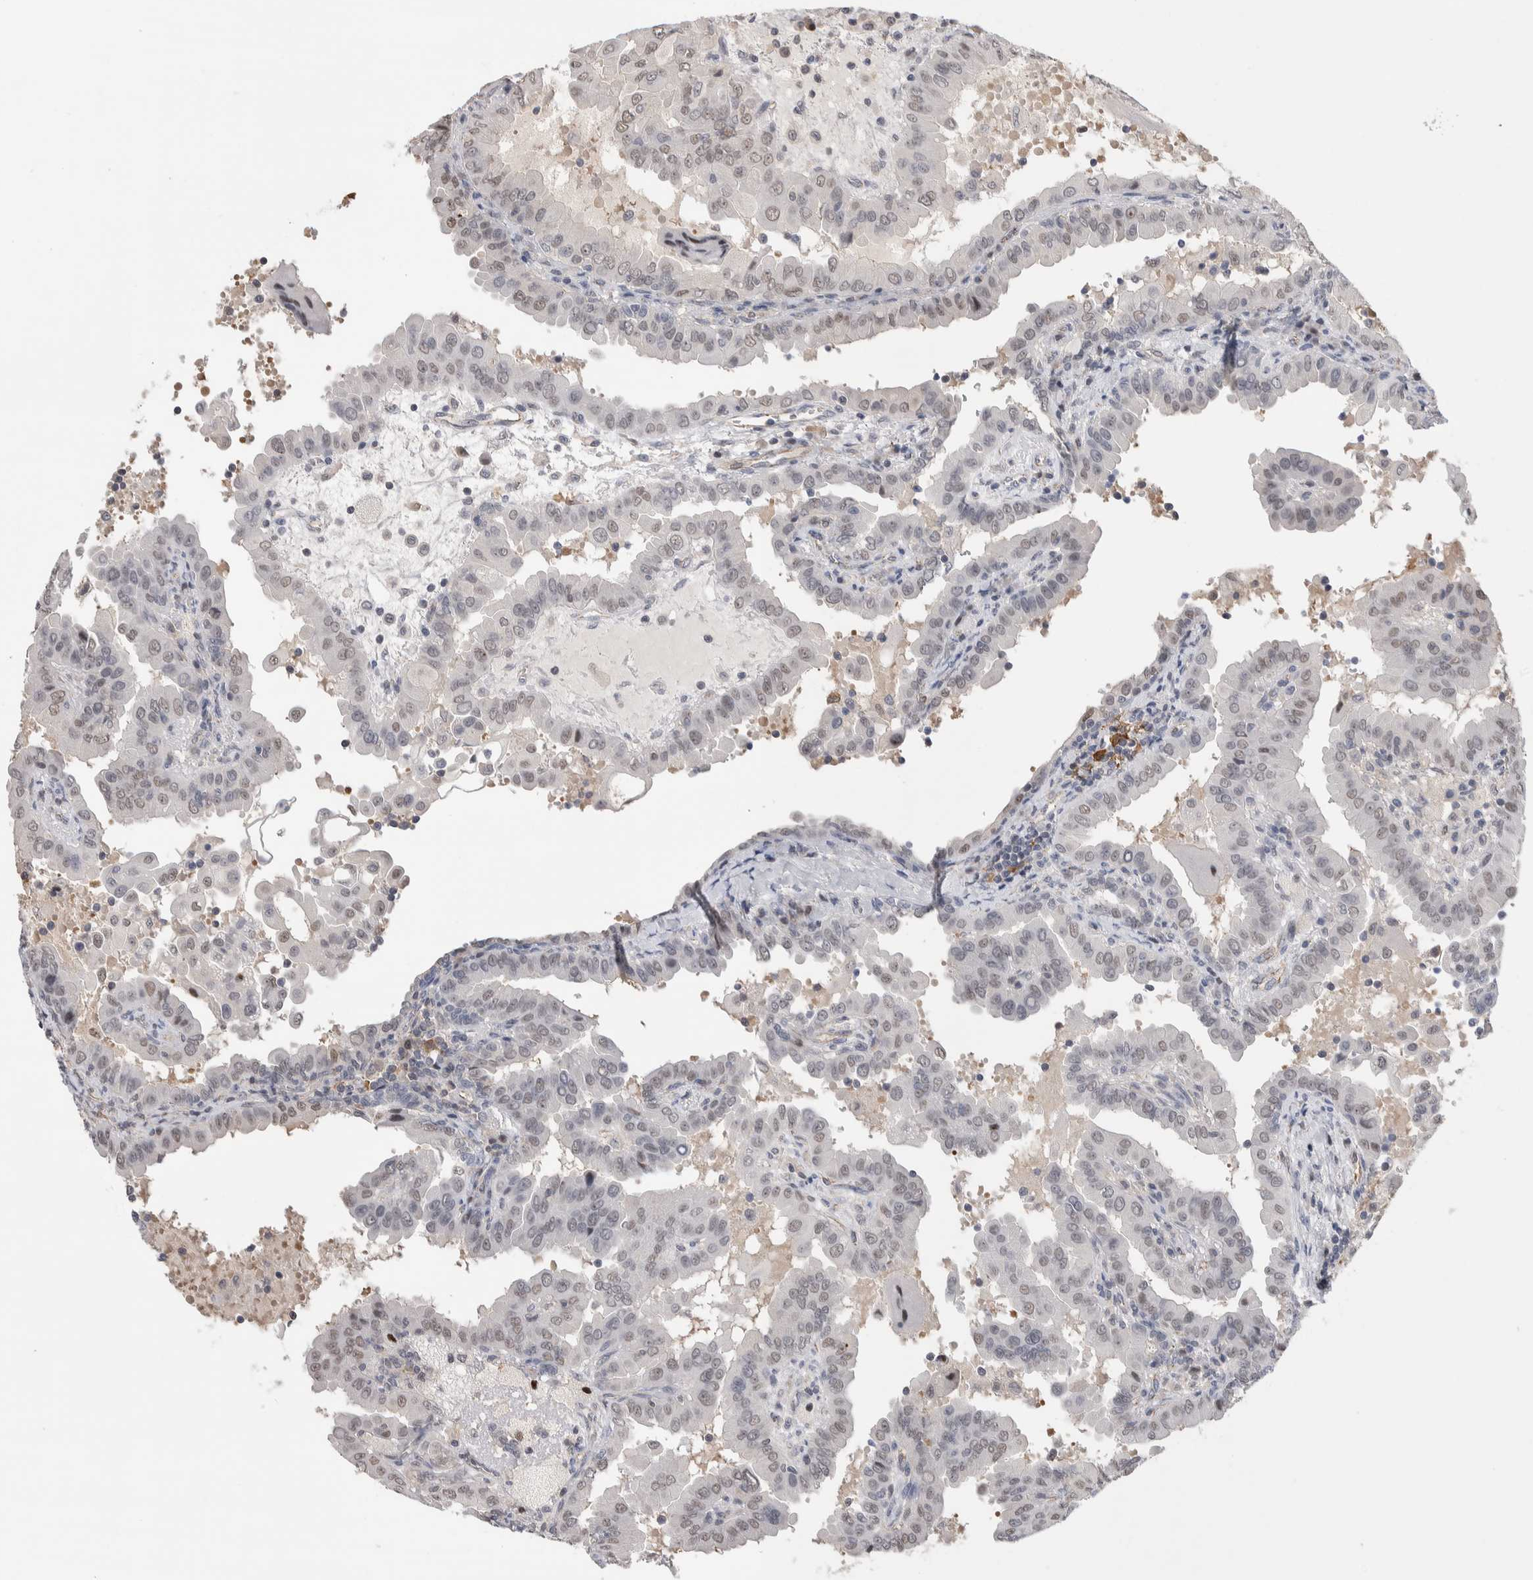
{"staining": {"intensity": "weak", "quantity": "25%-75%", "location": "nuclear"}, "tissue": "thyroid cancer", "cell_type": "Tumor cells", "image_type": "cancer", "snomed": [{"axis": "morphology", "description": "Papillary adenocarcinoma, NOS"}, {"axis": "topography", "description": "Thyroid gland"}], "caption": "Immunohistochemical staining of thyroid cancer (papillary adenocarcinoma) demonstrates weak nuclear protein positivity in approximately 25%-75% of tumor cells.", "gene": "ZBTB49", "patient": {"sex": "male", "age": 33}}